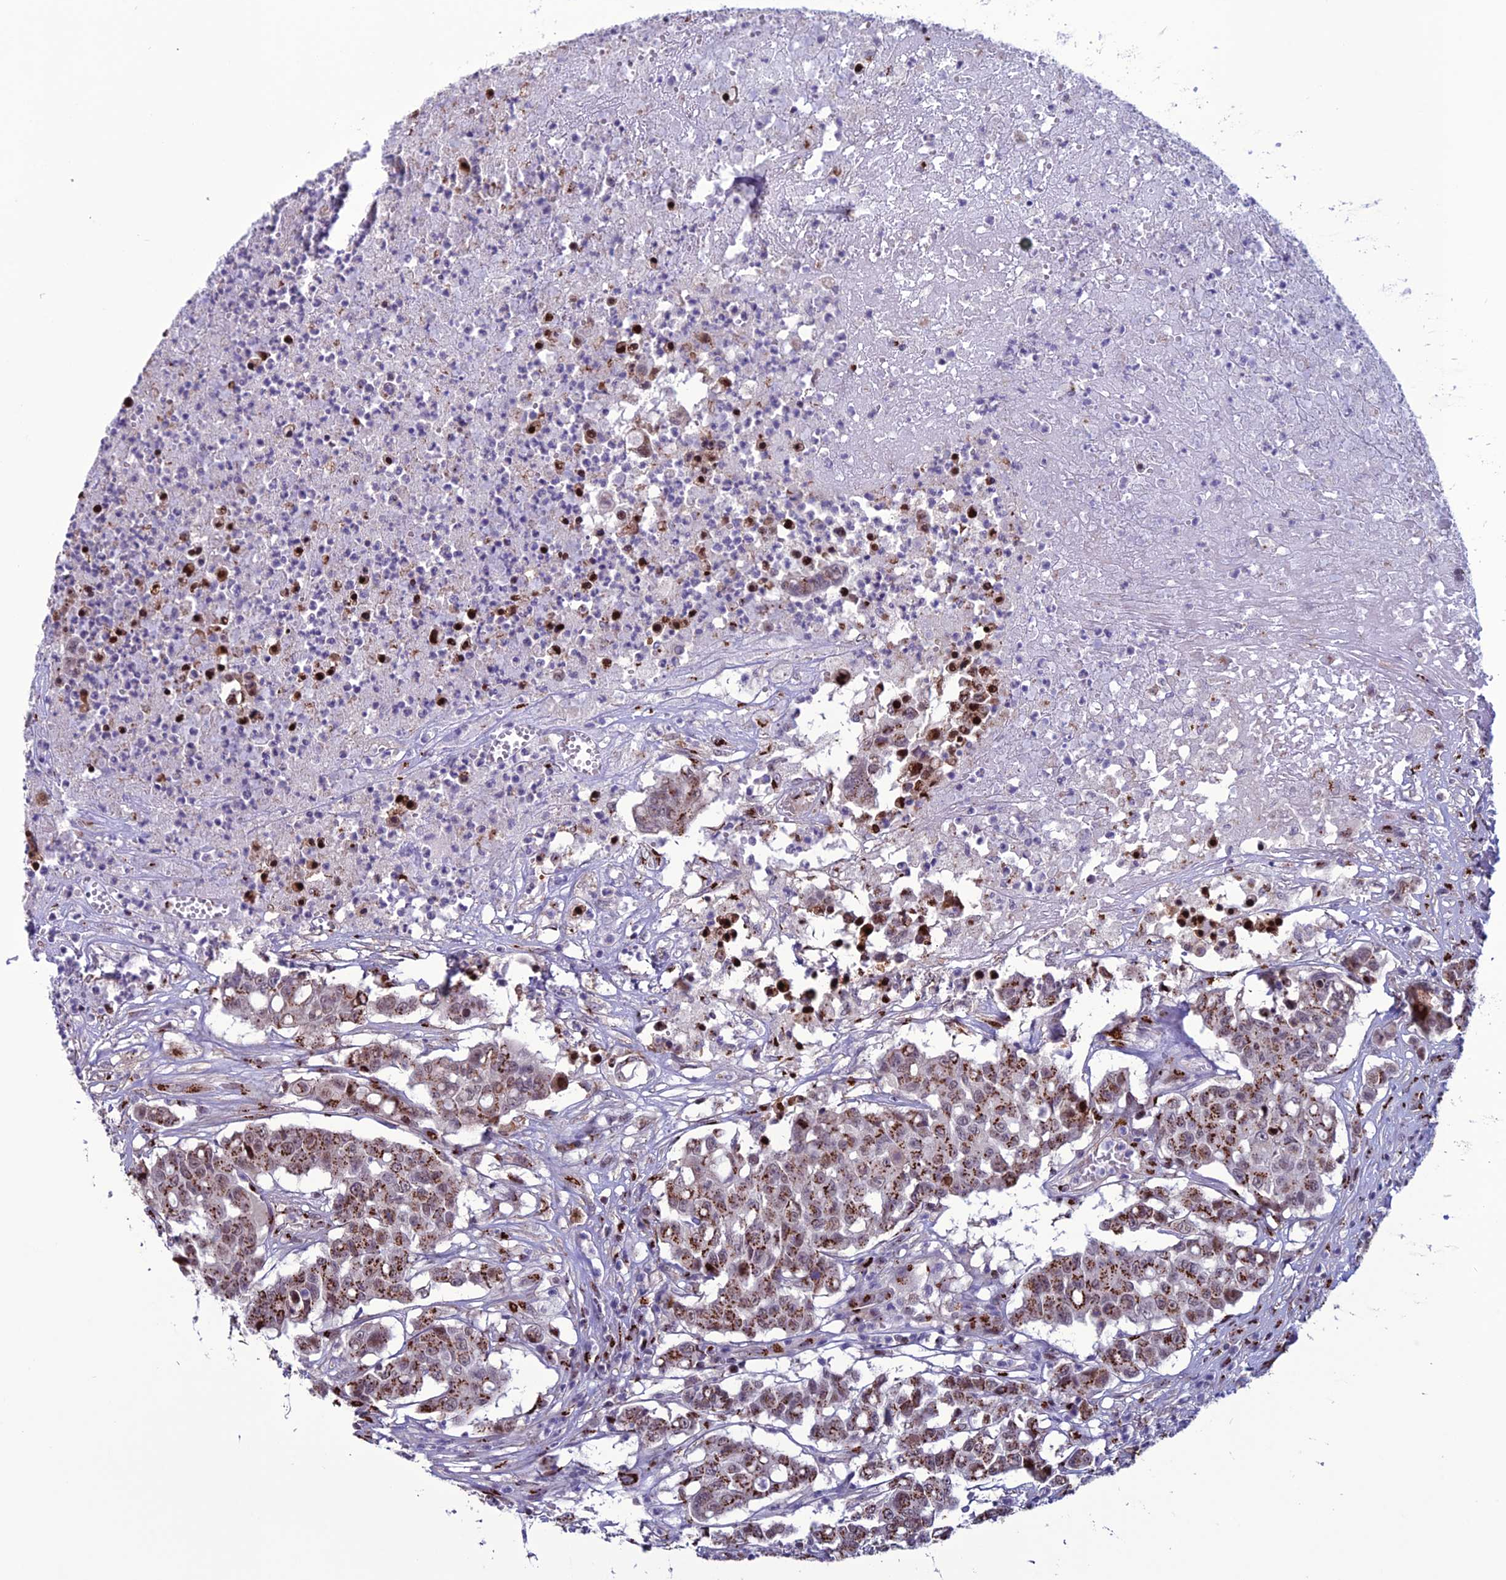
{"staining": {"intensity": "strong", "quantity": ">75%", "location": "cytoplasmic/membranous"}, "tissue": "colorectal cancer", "cell_type": "Tumor cells", "image_type": "cancer", "snomed": [{"axis": "morphology", "description": "Adenocarcinoma, NOS"}, {"axis": "topography", "description": "Colon"}], "caption": "Brown immunohistochemical staining in colorectal adenocarcinoma reveals strong cytoplasmic/membranous expression in about >75% of tumor cells.", "gene": "PLEKHA4", "patient": {"sex": "male", "age": 51}}